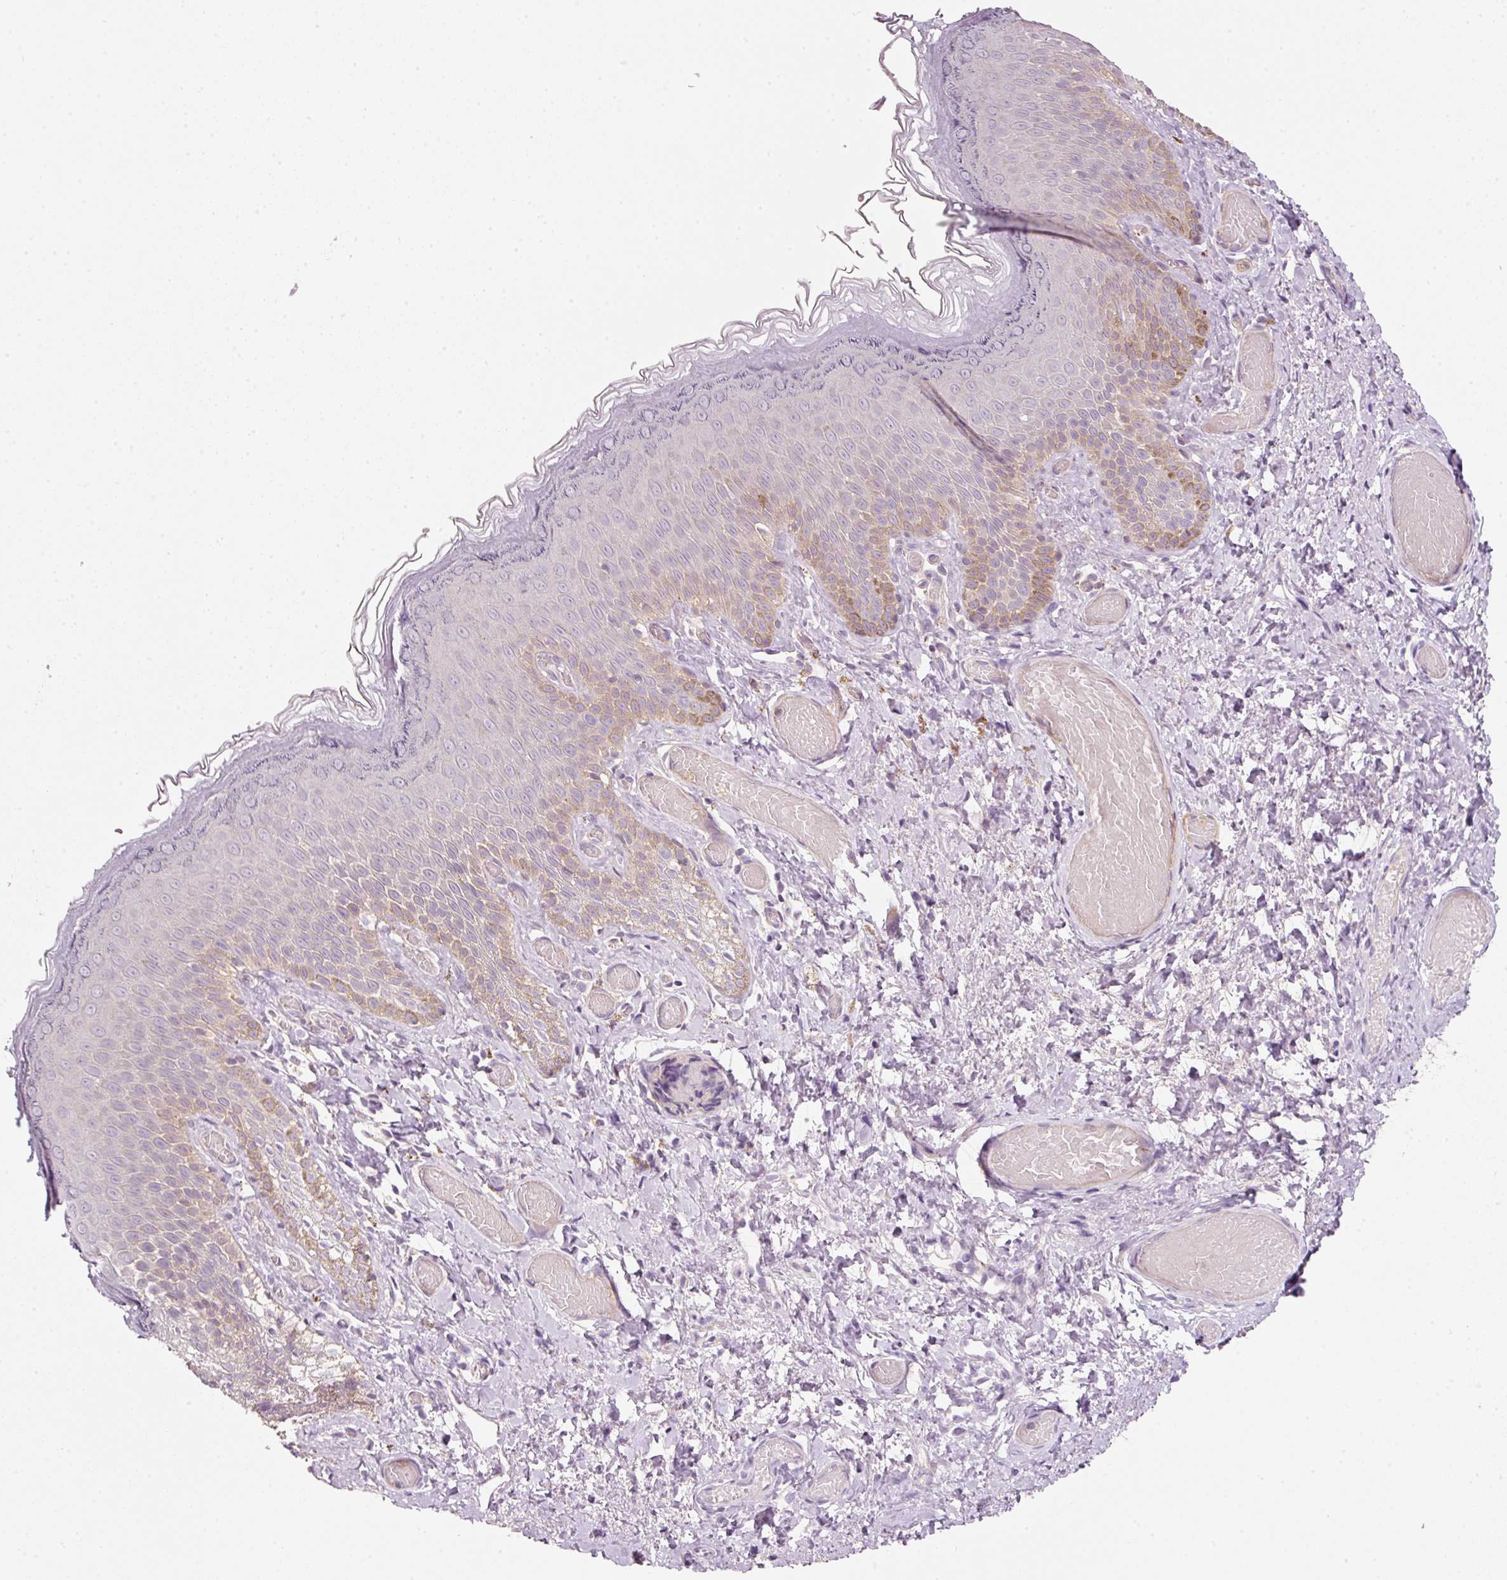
{"staining": {"intensity": "moderate", "quantity": "<25%", "location": "cytoplasmic/membranous"}, "tissue": "skin", "cell_type": "Epidermal cells", "image_type": "normal", "snomed": [{"axis": "morphology", "description": "Normal tissue, NOS"}, {"axis": "topography", "description": "Anal"}], "caption": "Skin stained with IHC displays moderate cytoplasmic/membranous positivity in about <25% of epidermal cells.", "gene": "TIRAP", "patient": {"sex": "female", "age": 40}}